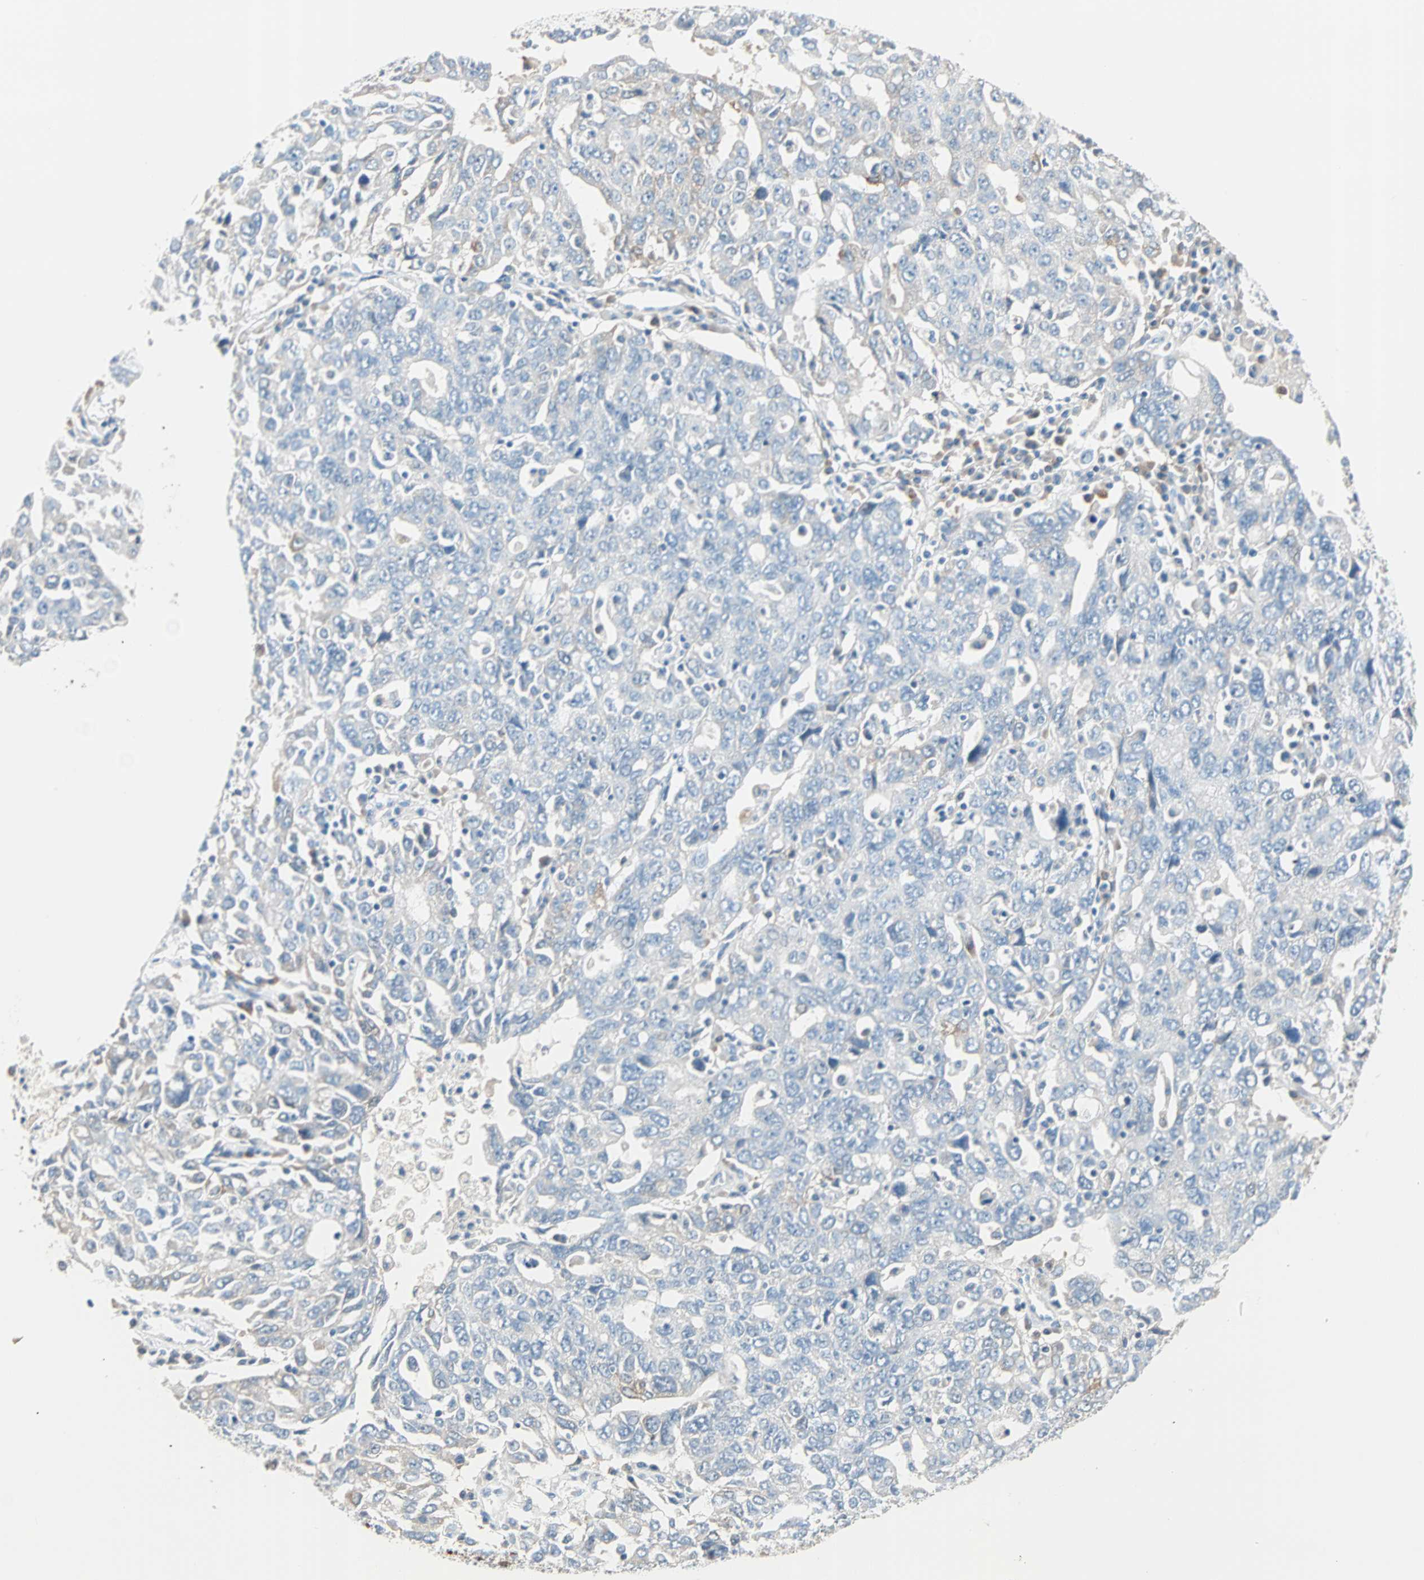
{"staining": {"intensity": "moderate", "quantity": "<25%", "location": "cytoplasmic/membranous"}, "tissue": "ovarian cancer", "cell_type": "Tumor cells", "image_type": "cancer", "snomed": [{"axis": "morphology", "description": "Carcinoma, endometroid"}, {"axis": "topography", "description": "Ovary"}], "caption": "The histopathology image displays immunohistochemical staining of endometroid carcinoma (ovarian). There is moderate cytoplasmic/membranous staining is seen in about <25% of tumor cells. Immunohistochemistry stains the protein in brown and the nuclei are stained blue.", "gene": "ATF6", "patient": {"sex": "female", "age": 62}}